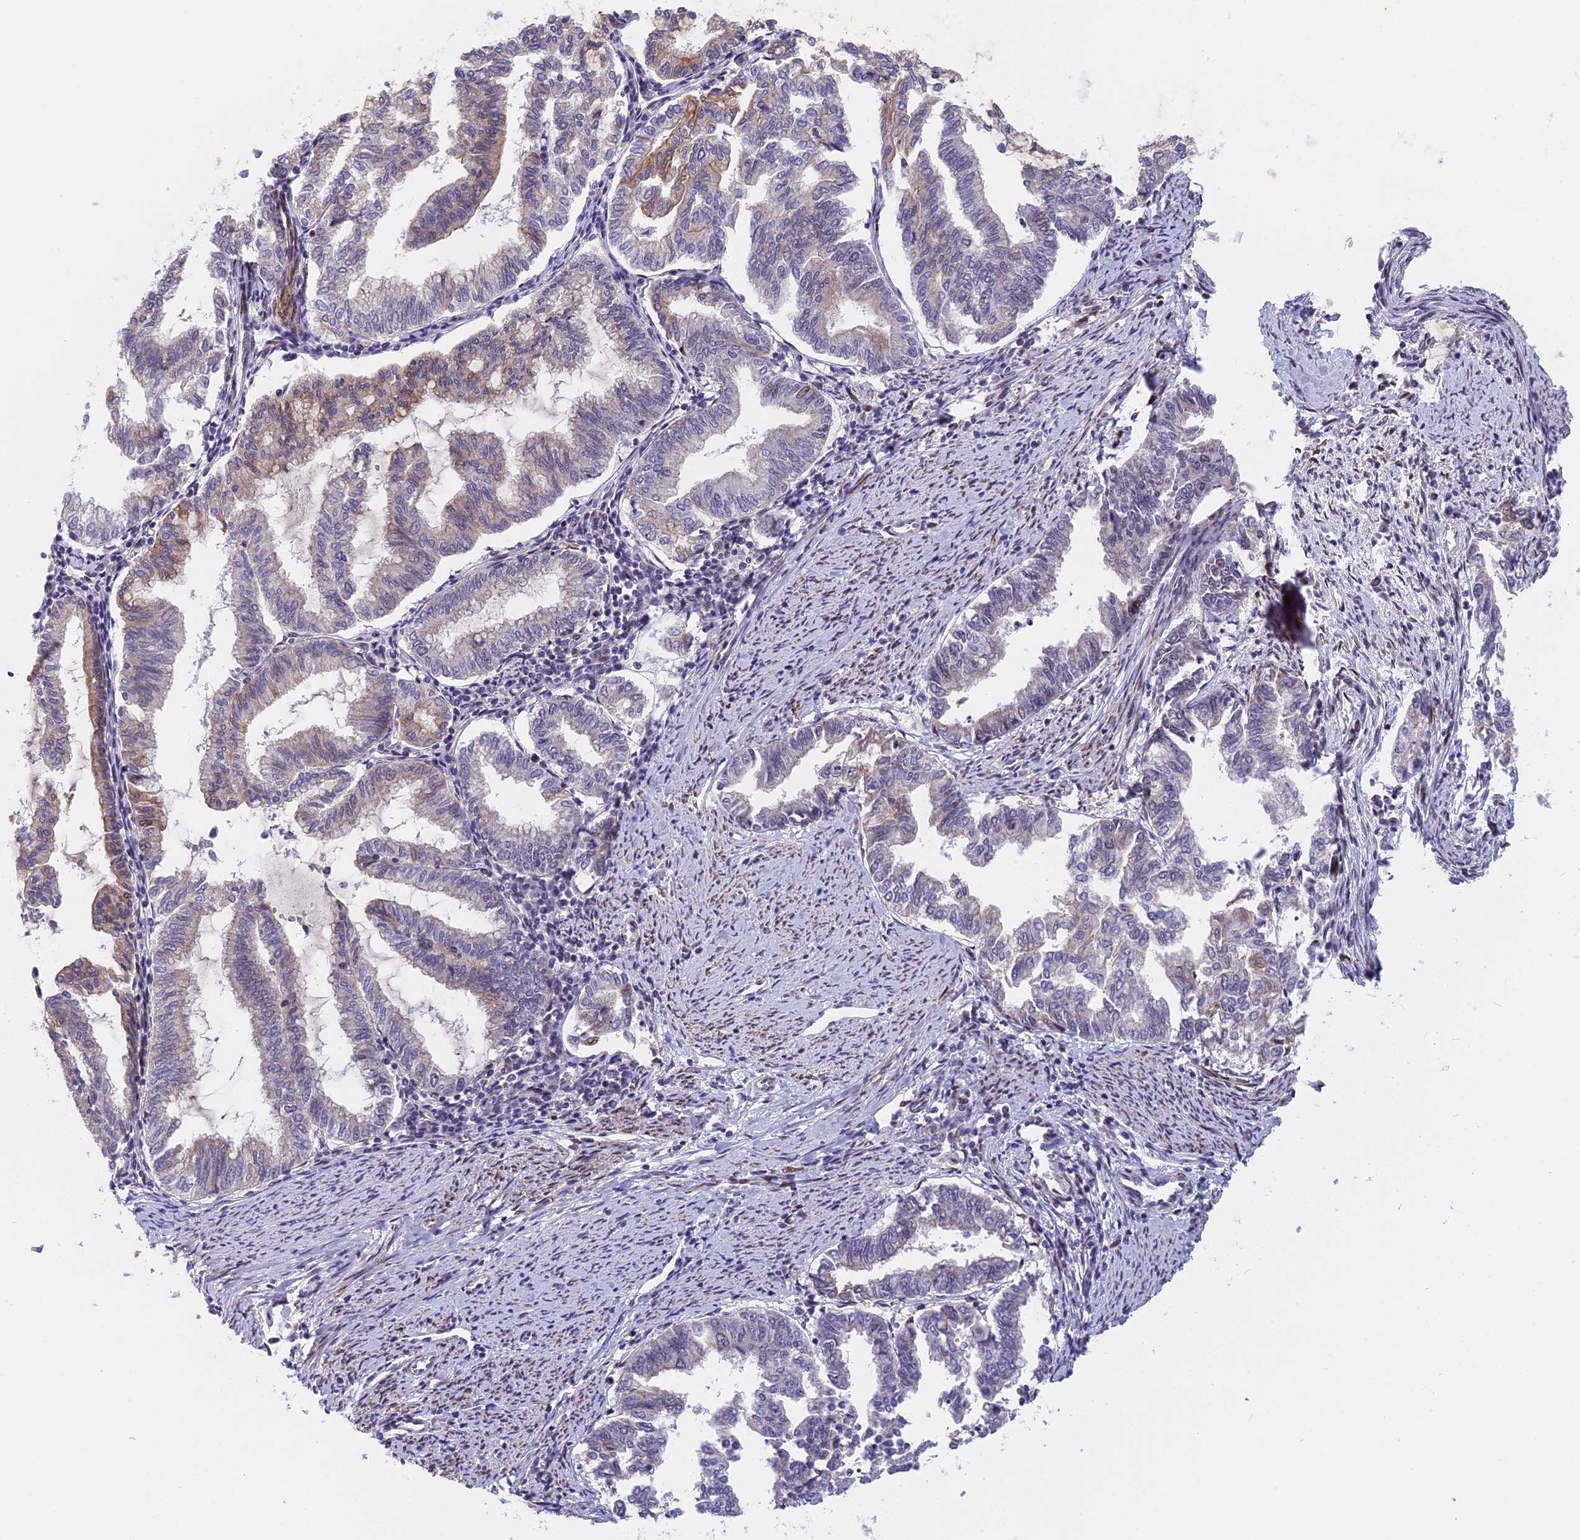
{"staining": {"intensity": "moderate", "quantity": "<25%", "location": "cytoplasmic/membranous"}, "tissue": "endometrial cancer", "cell_type": "Tumor cells", "image_type": "cancer", "snomed": [{"axis": "morphology", "description": "Adenocarcinoma, NOS"}, {"axis": "topography", "description": "Endometrium"}], "caption": "About <25% of tumor cells in human endometrial adenocarcinoma demonstrate moderate cytoplasmic/membranous protein staining as visualized by brown immunohistochemical staining.", "gene": "ANKRD34B", "patient": {"sex": "female", "age": 79}}